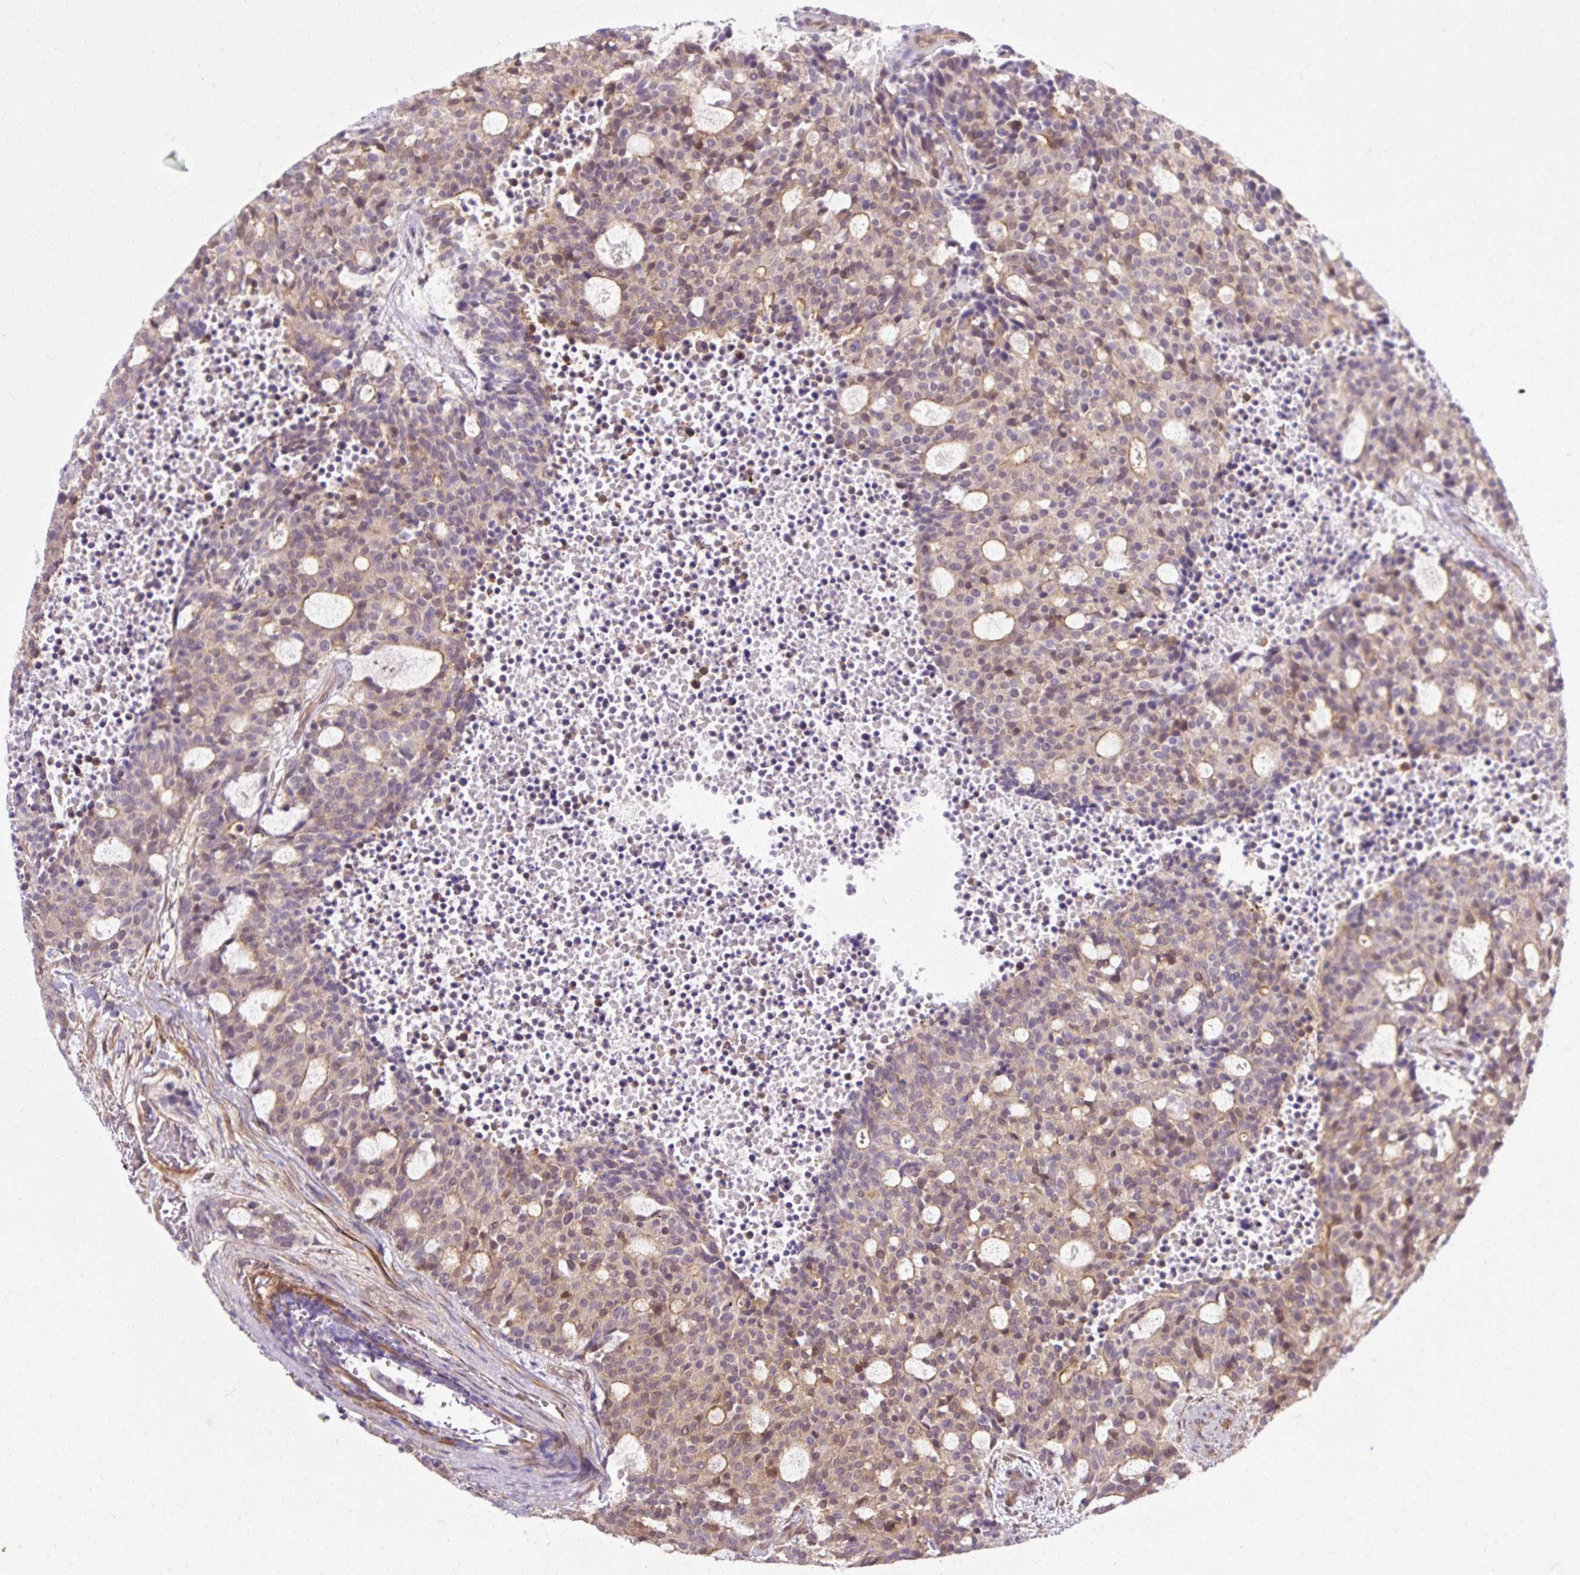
{"staining": {"intensity": "weak", "quantity": "25%-75%", "location": "cytoplasmic/membranous,nuclear"}, "tissue": "carcinoid", "cell_type": "Tumor cells", "image_type": "cancer", "snomed": [{"axis": "morphology", "description": "Carcinoid, malignant, NOS"}, {"axis": "topography", "description": "Pancreas"}], "caption": "Immunohistochemistry (IHC) of carcinoid demonstrates low levels of weak cytoplasmic/membranous and nuclear positivity in about 25%-75% of tumor cells.", "gene": "CNN3", "patient": {"sex": "female", "age": 54}}